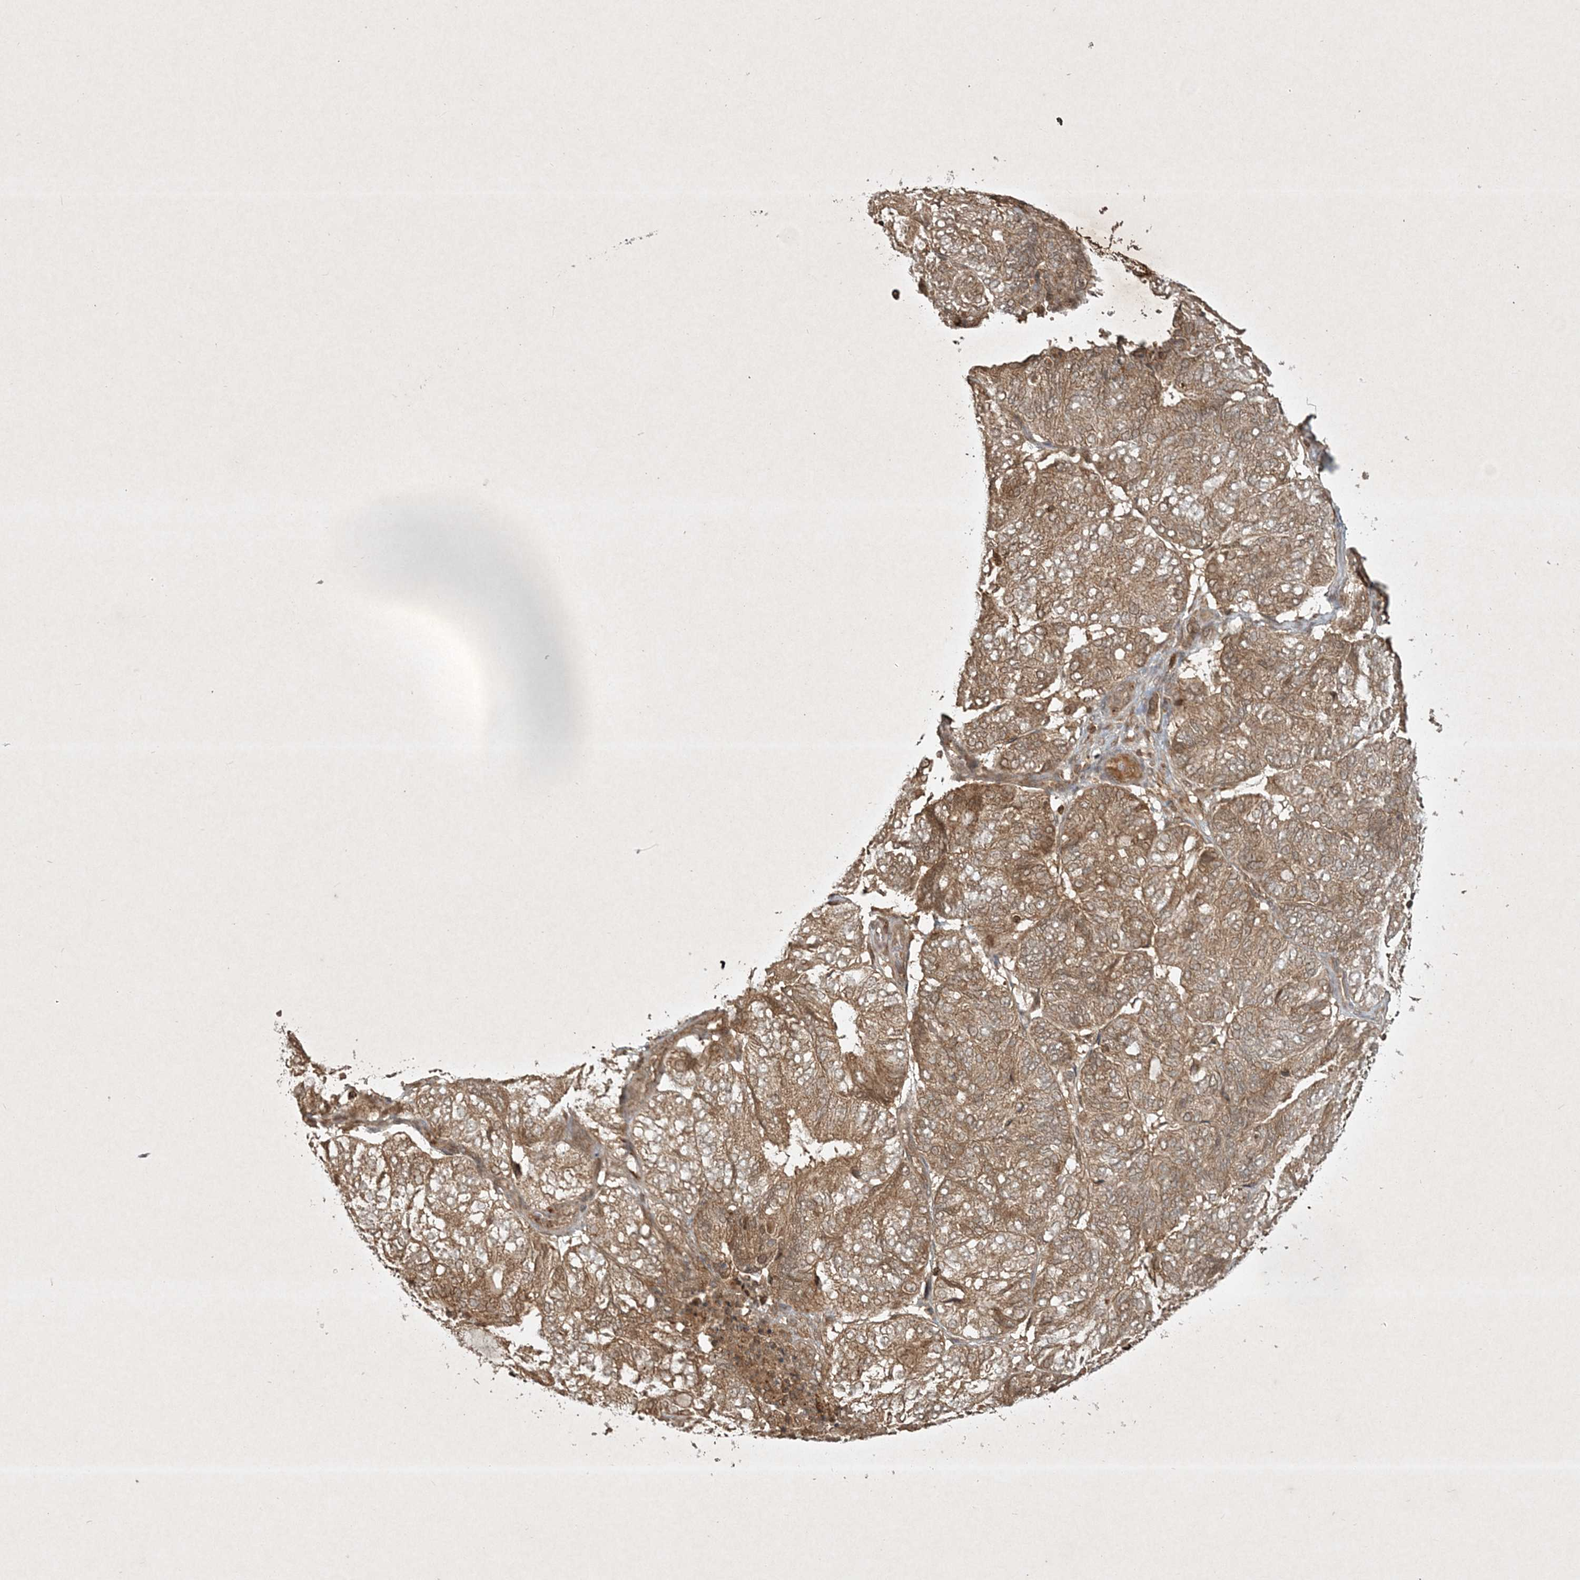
{"staining": {"intensity": "moderate", "quantity": ">75%", "location": "cytoplasmic/membranous"}, "tissue": "endometrial cancer", "cell_type": "Tumor cells", "image_type": "cancer", "snomed": [{"axis": "morphology", "description": "Adenocarcinoma, NOS"}, {"axis": "topography", "description": "Uterus"}], "caption": "Tumor cells reveal medium levels of moderate cytoplasmic/membranous expression in approximately >75% of cells in endometrial cancer.", "gene": "PLTP", "patient": {"sex": "female", "age": 60}}